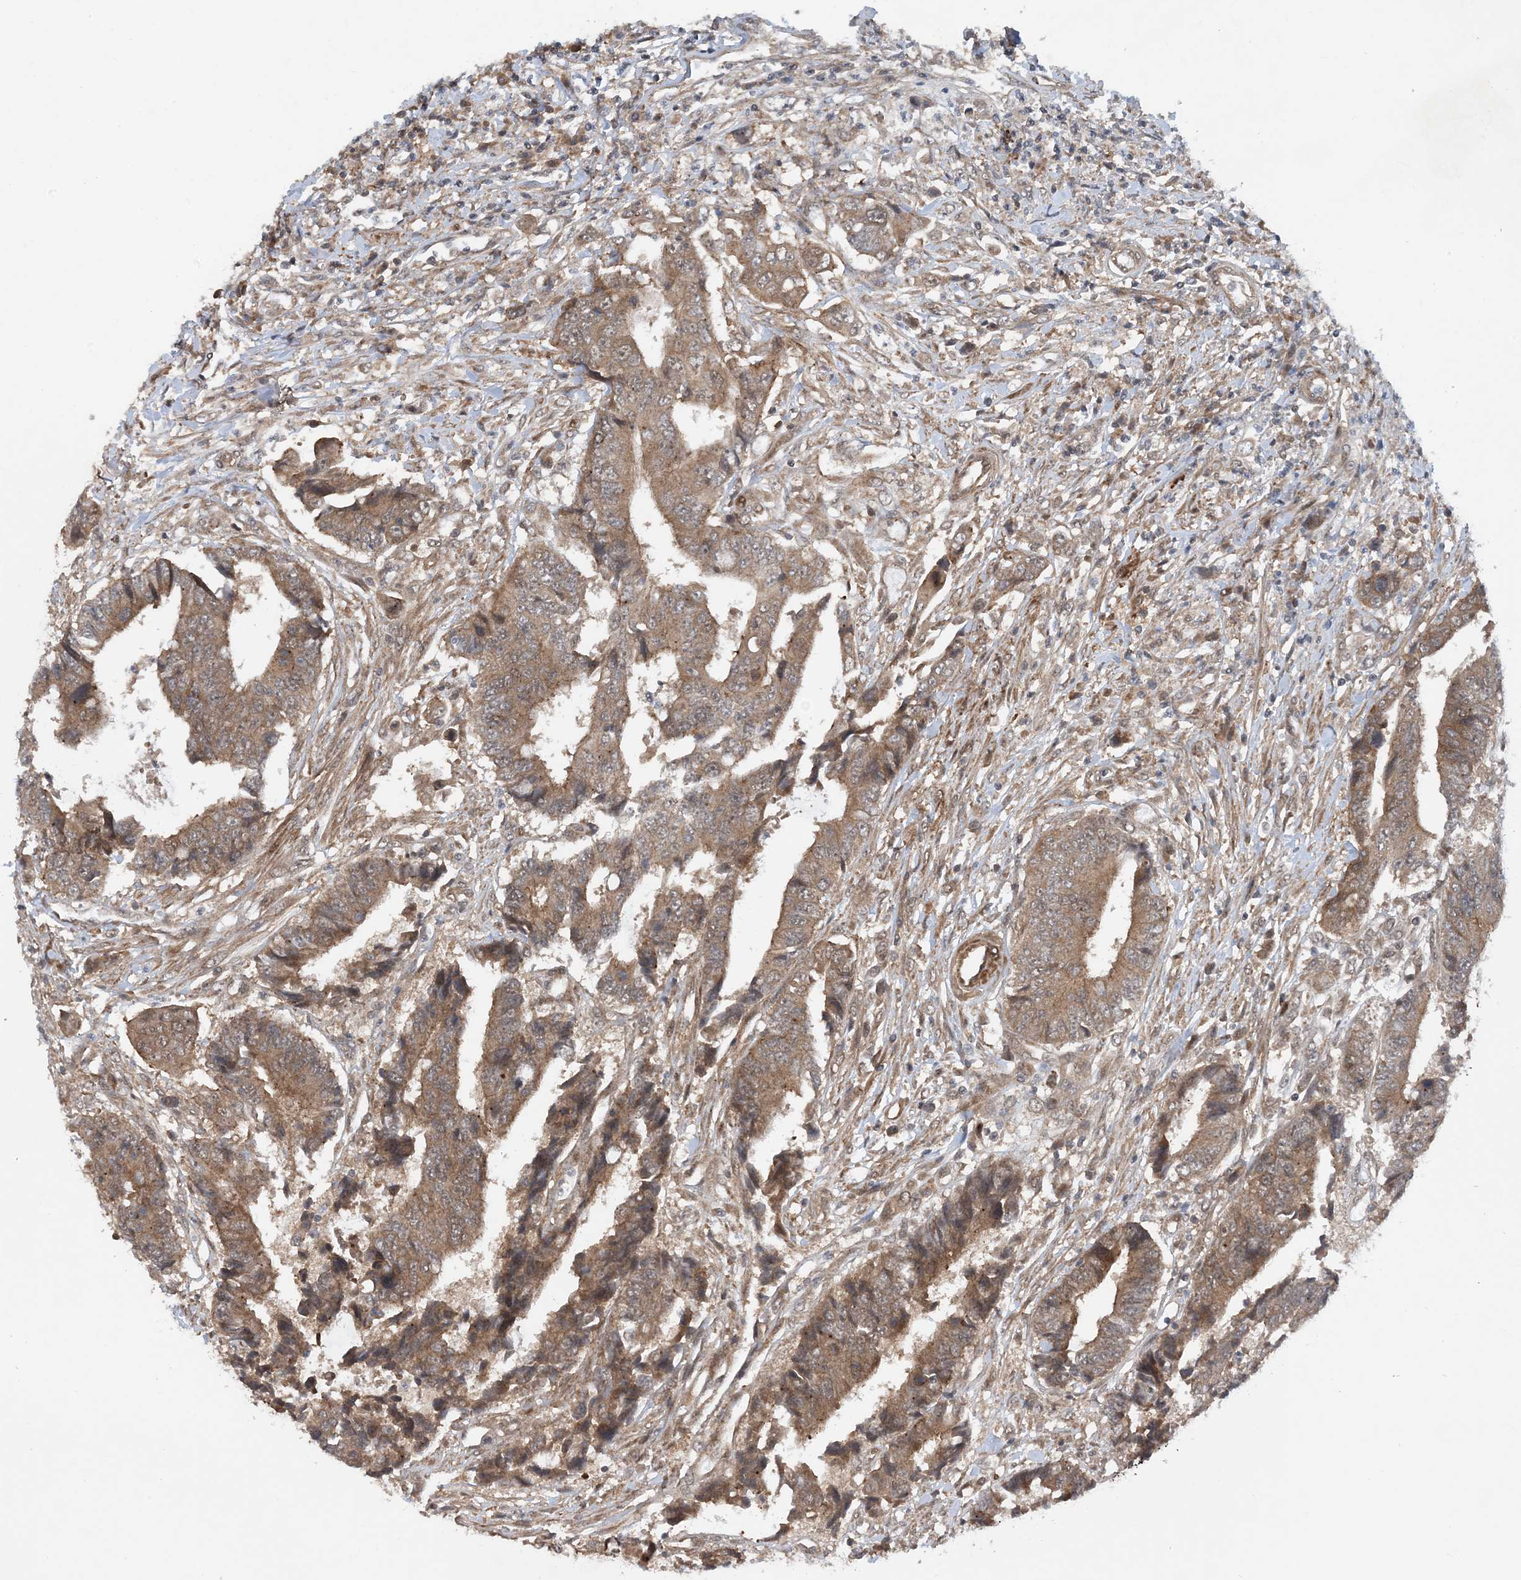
{"staining": {"intensity": "moderate", "quantity": ">75%", "location": "cytoplasmic/membranous"}, "tissue": "colorectal cancer", "cell_type": "Tumor cells", "image_type": "cancer", "snomed": [{"axis": "morphology", "description": "Adenocarcinoma, NOS"}, {"axis": "topography", "description": "Rectum"}], "caption": "This image shows IHC staining of colorectal cancer, with medium moderate cytoplasmic/membranous staining in approximately >75% of tumor cells.", "gene": "HEMK1", "patient": {"sex": "male", "age": 84}}